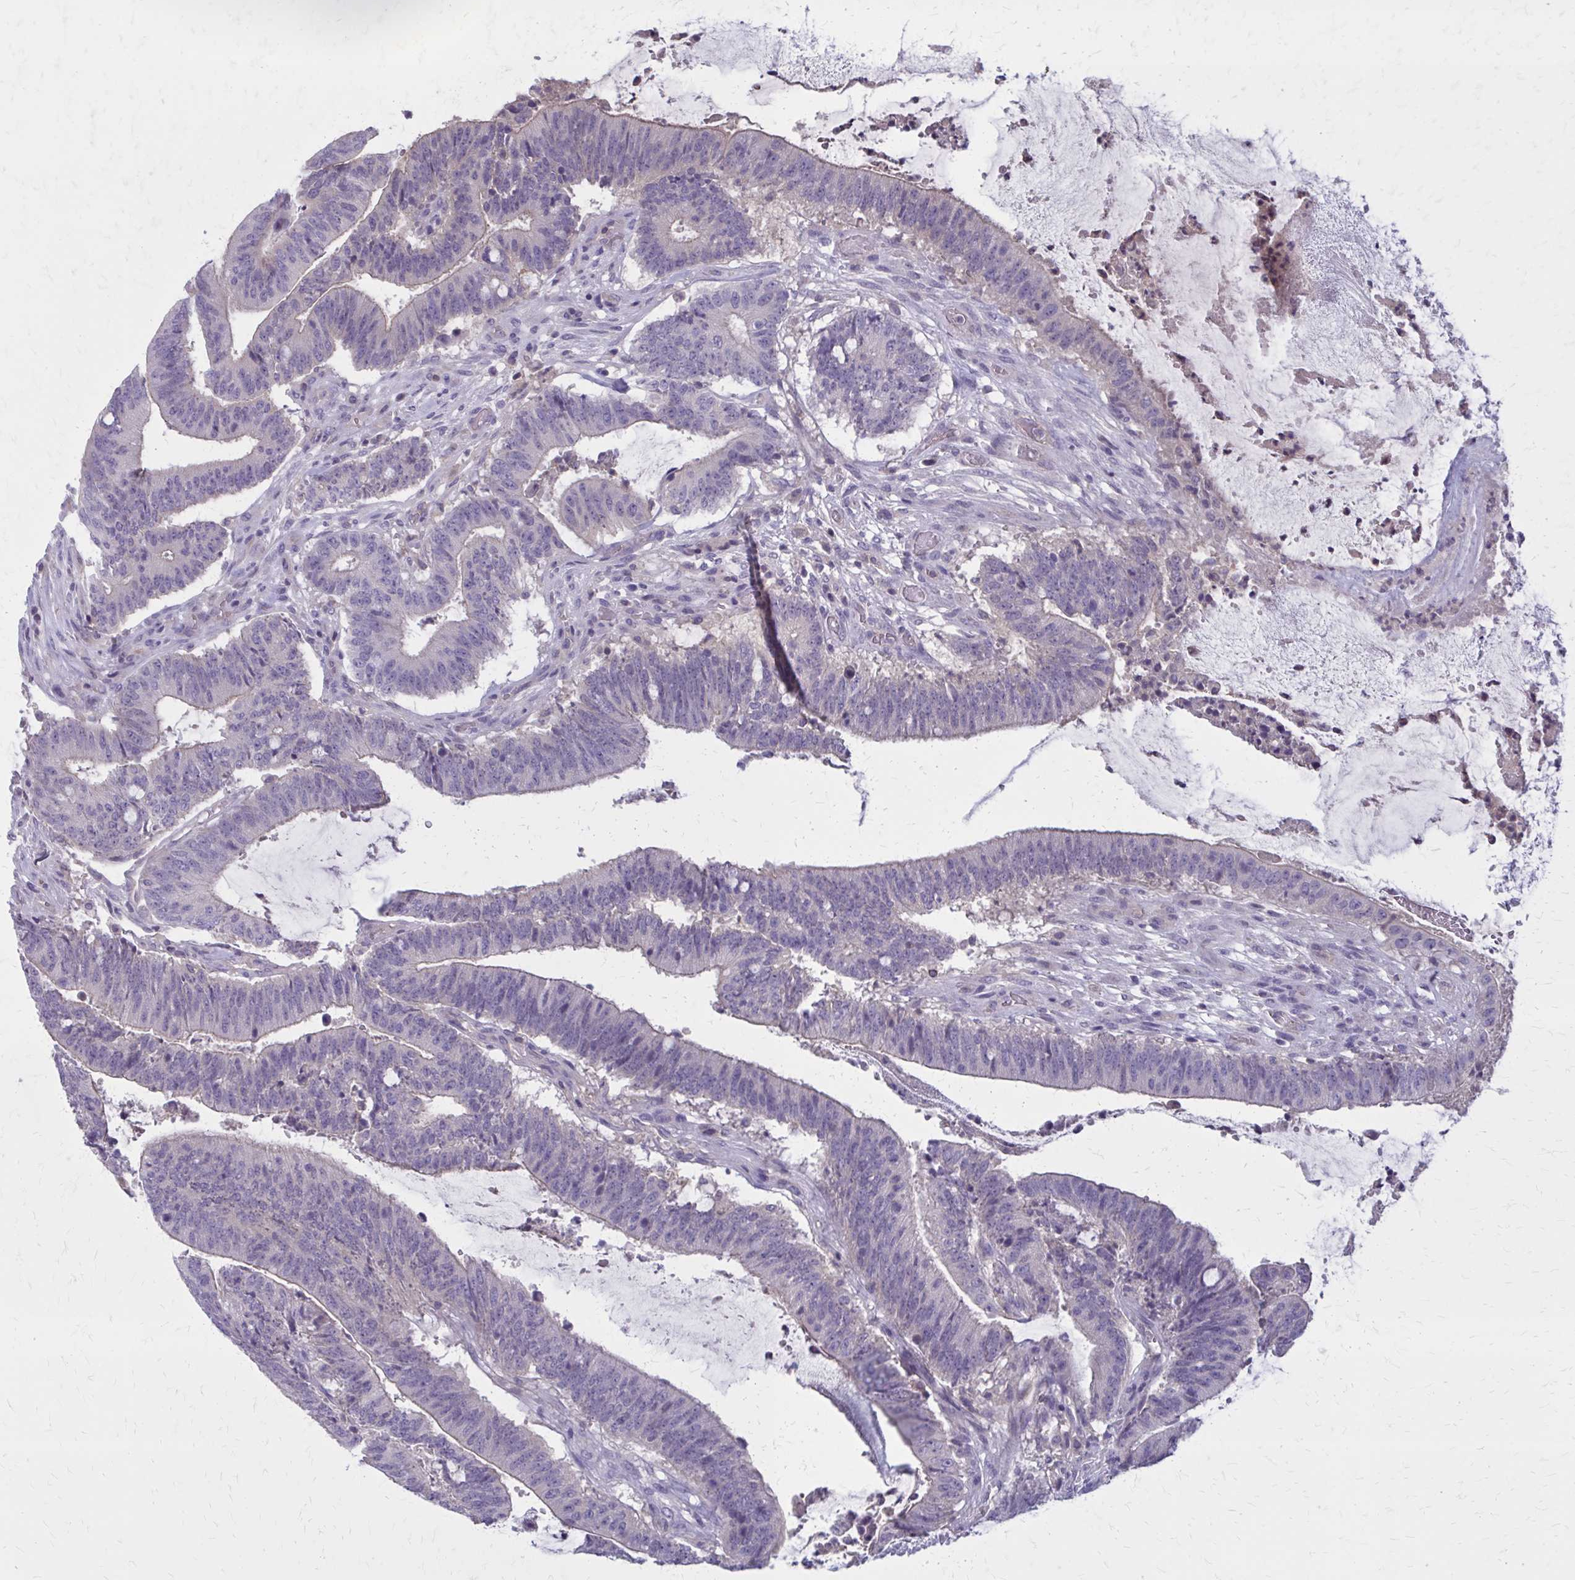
{"staining": {"intensity": "negative", "quantity": "none", "location": "none"}, "tissue": "colorectal cancer", "cell_type": "Tumor cells", "image_type": "cancer", "snomed": [{"axis": "morphology", "description": "Adenocarcinoma, NOS"}, {"axis": "topography", "description": "Colon"}], "caption": "The photomicrograph demonstrates no staining of tumor cells in colorectal cancer (adenocarcinoma). (DAB immunohistochemistry, high magnification).", "gene": "OR4A47", "patient": {"sex": "female", "age": 43}}